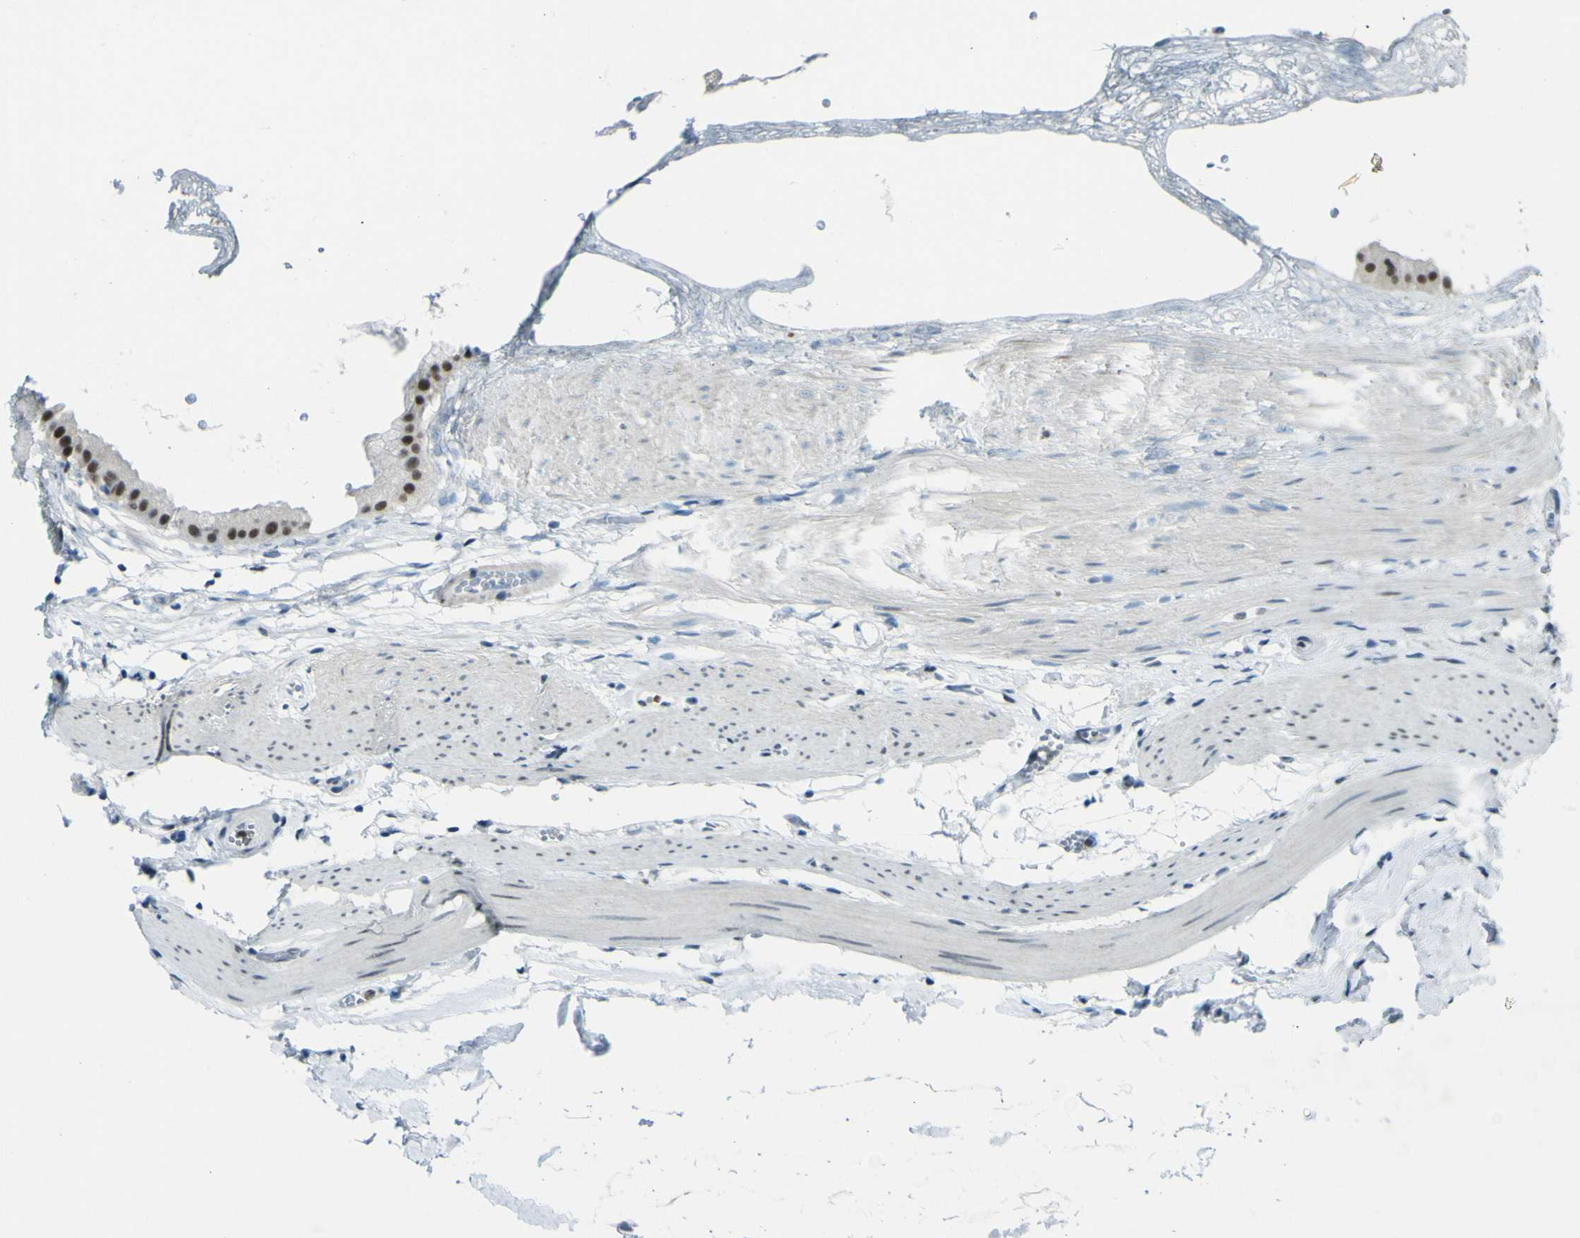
{"staining": {"intensity": "moderate", "quantity": ">75%", "location": "nuclear"}, "tissue": "gallbladder", "cell_type": "Glandular cells", "image_type": "normal", "snomed": [{"axis": "morphology", "description": "Normal tissue, NOS"}, {"axis": "topography", "description": "Gallbladder"}], "caption": "IHC (DAB (3,3'-diaminobenzidine)) staining of benign human gallbladder displays moderate nuclear protein positivity in approximately >75% of glandular cells. (Stains: DAB (3,3'-diaminobenzidine) in brown, nuclei in blue, Microscopy: brightfield microscopy at high magnification).", "gene": "CEBPG", "patient": {"sex": "female", "age": 64}}